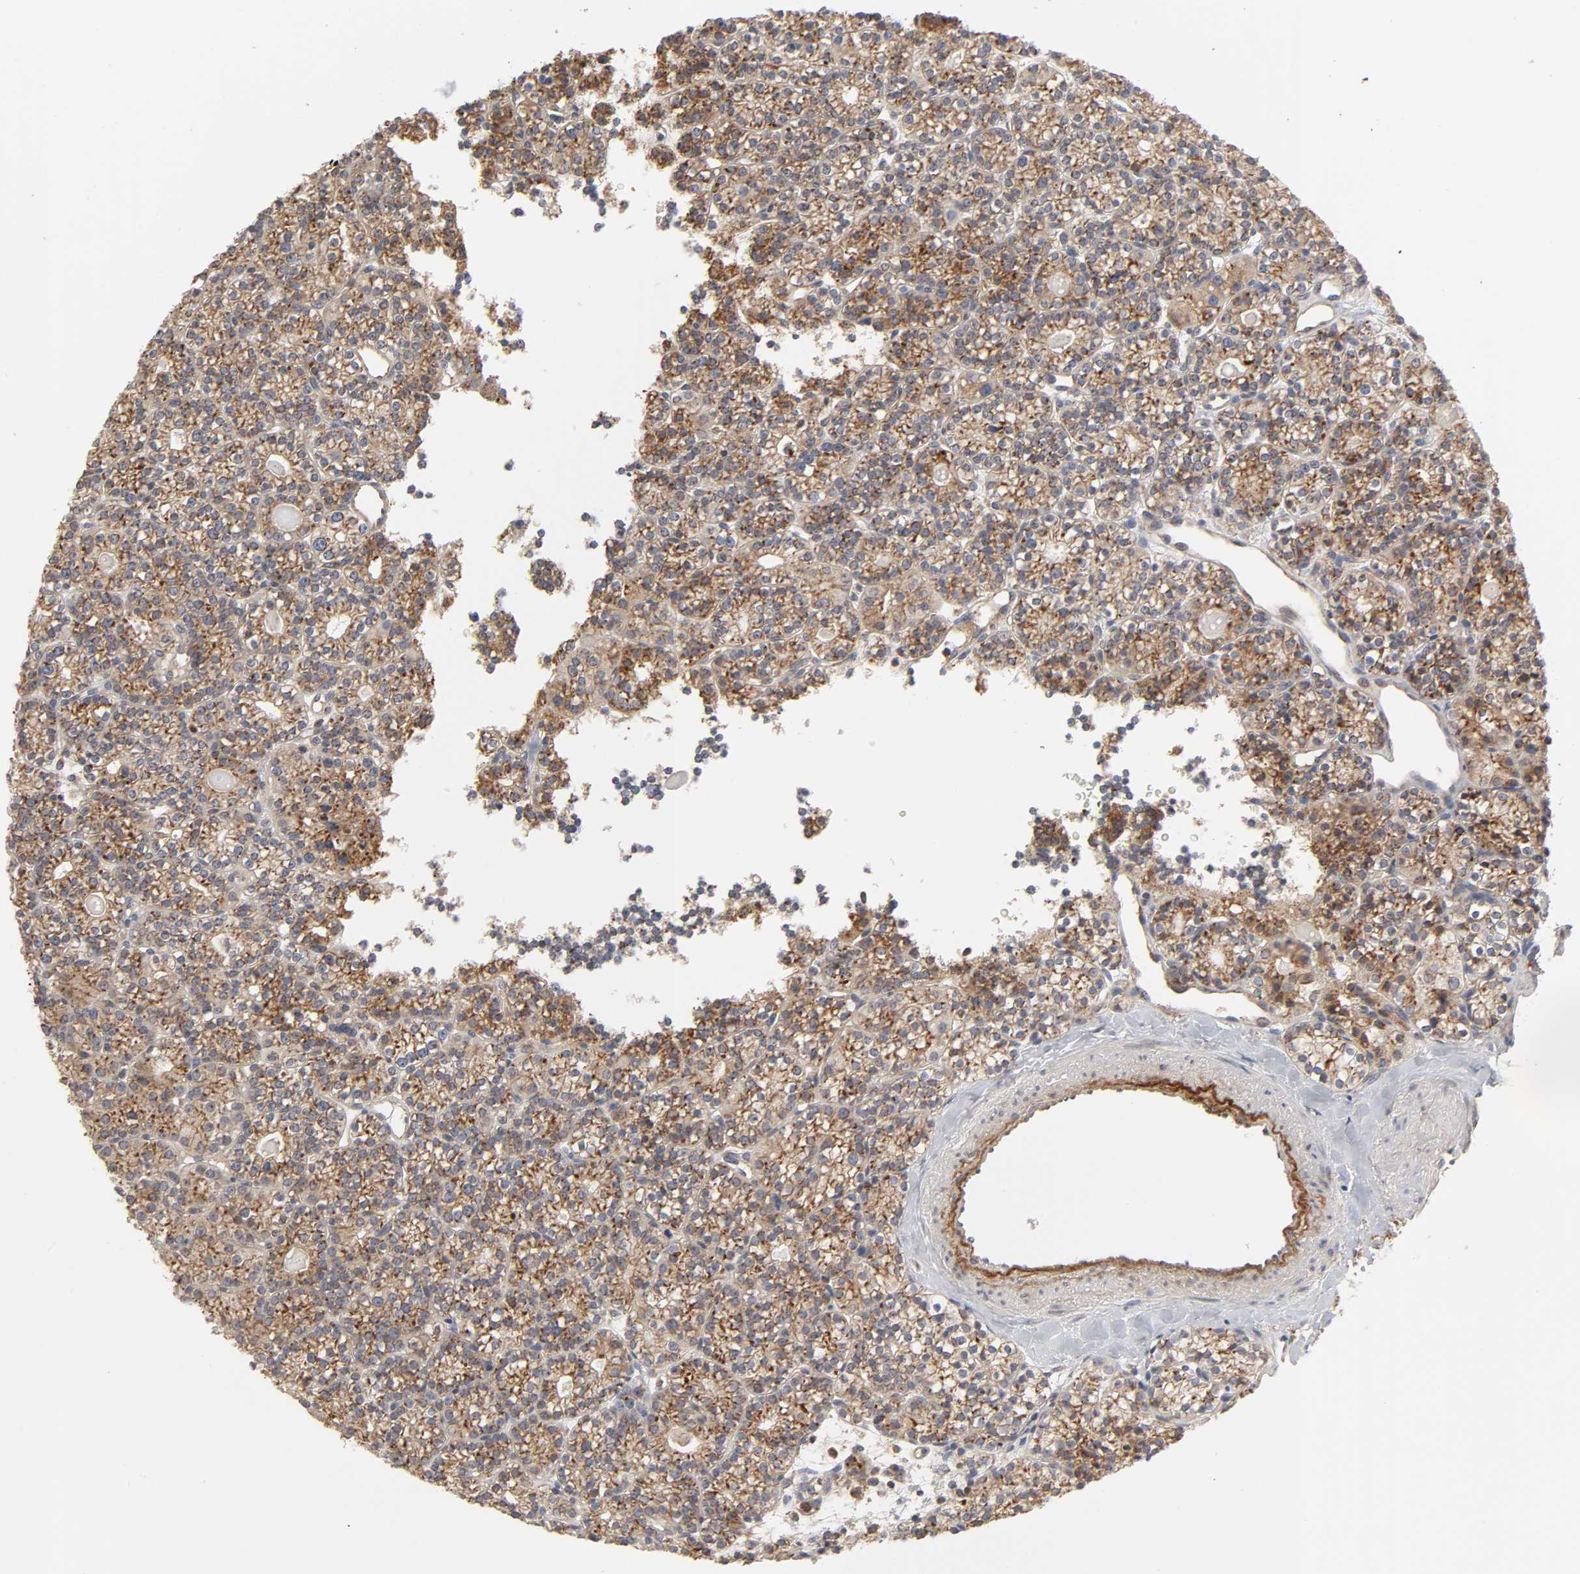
{"staining": {"intensity": "strong", "quantity": ">75%", "location": "cytoplasmic/membranous"}, "tissue": "parathyroid gland", "cell_type": "Glandular cells", "image_type": "normal", "snomed": [{"axis": "morphology", "description": "Normal tissue, NOS"}, {"axis": "topography", "description": "Parathyroid gland"}], "caption": "Protein analysis of normal parathyroid gland exhibits strong cytoplasmic/membranous expression in about >75% of glandular cells.", "gene": "IL4R", "patient": {"sex": "female", "age": 64}}